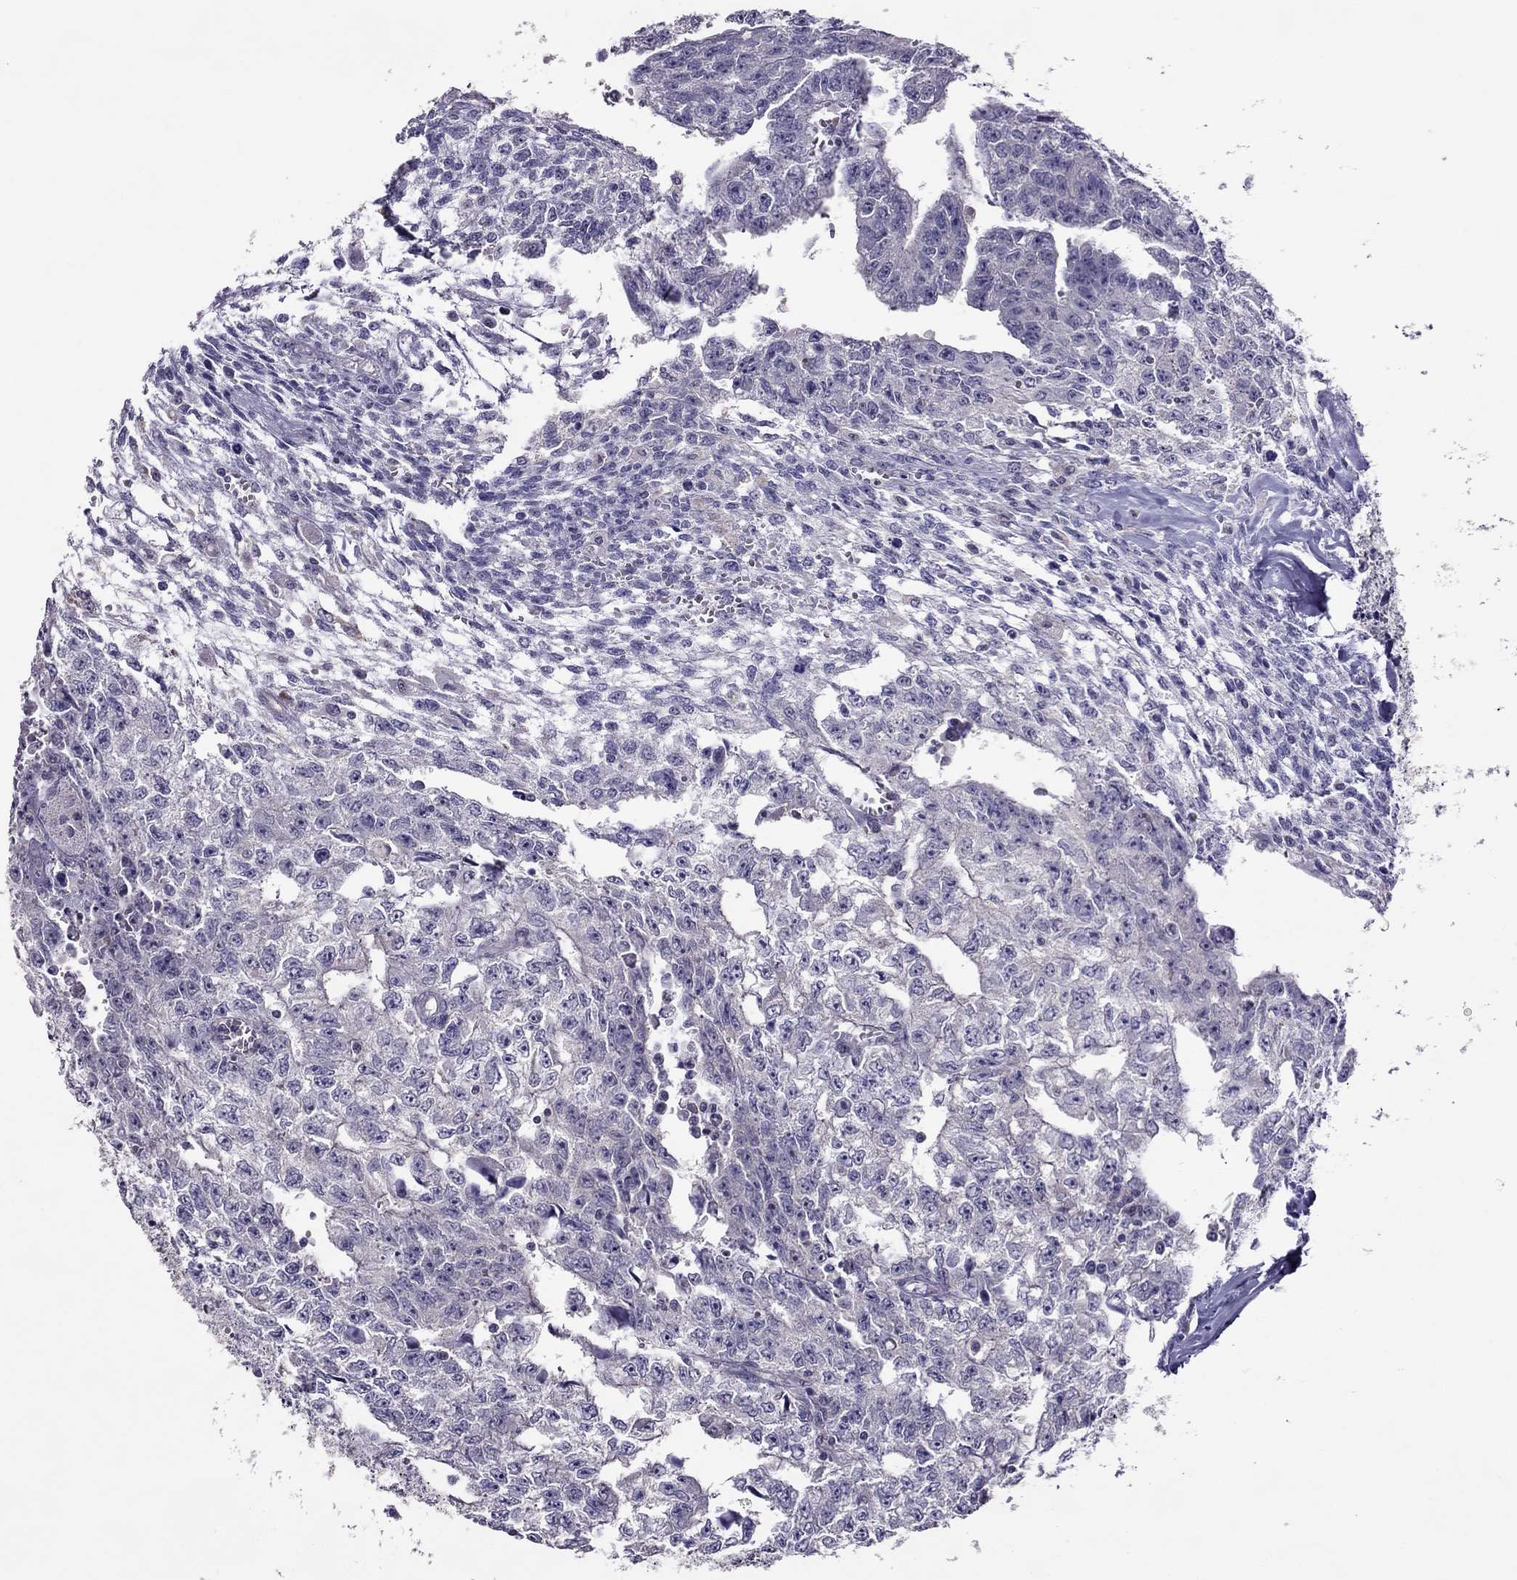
{"staining": {"intensity": "negative", "quantity": "none", "location": "none"}, "tissue": "testis cancer", "cell_type": "Tumor cells", "image_type": "cancer", "snomed": [{"axis": "morphology", "description": "Carcinoma, Embryonal, NOS"}, {"axis": "morphology", "description": "Teratoma, malignant, NOS"}, {"axis": "topography", "description": "Testis"}], "caption": "The IHC photomicrograph has no significant expression in tumor cells of malignant teratoma (testis) tissue.", "gene": "LRRC46", "patient": {"sex": "male", "age": 24}}